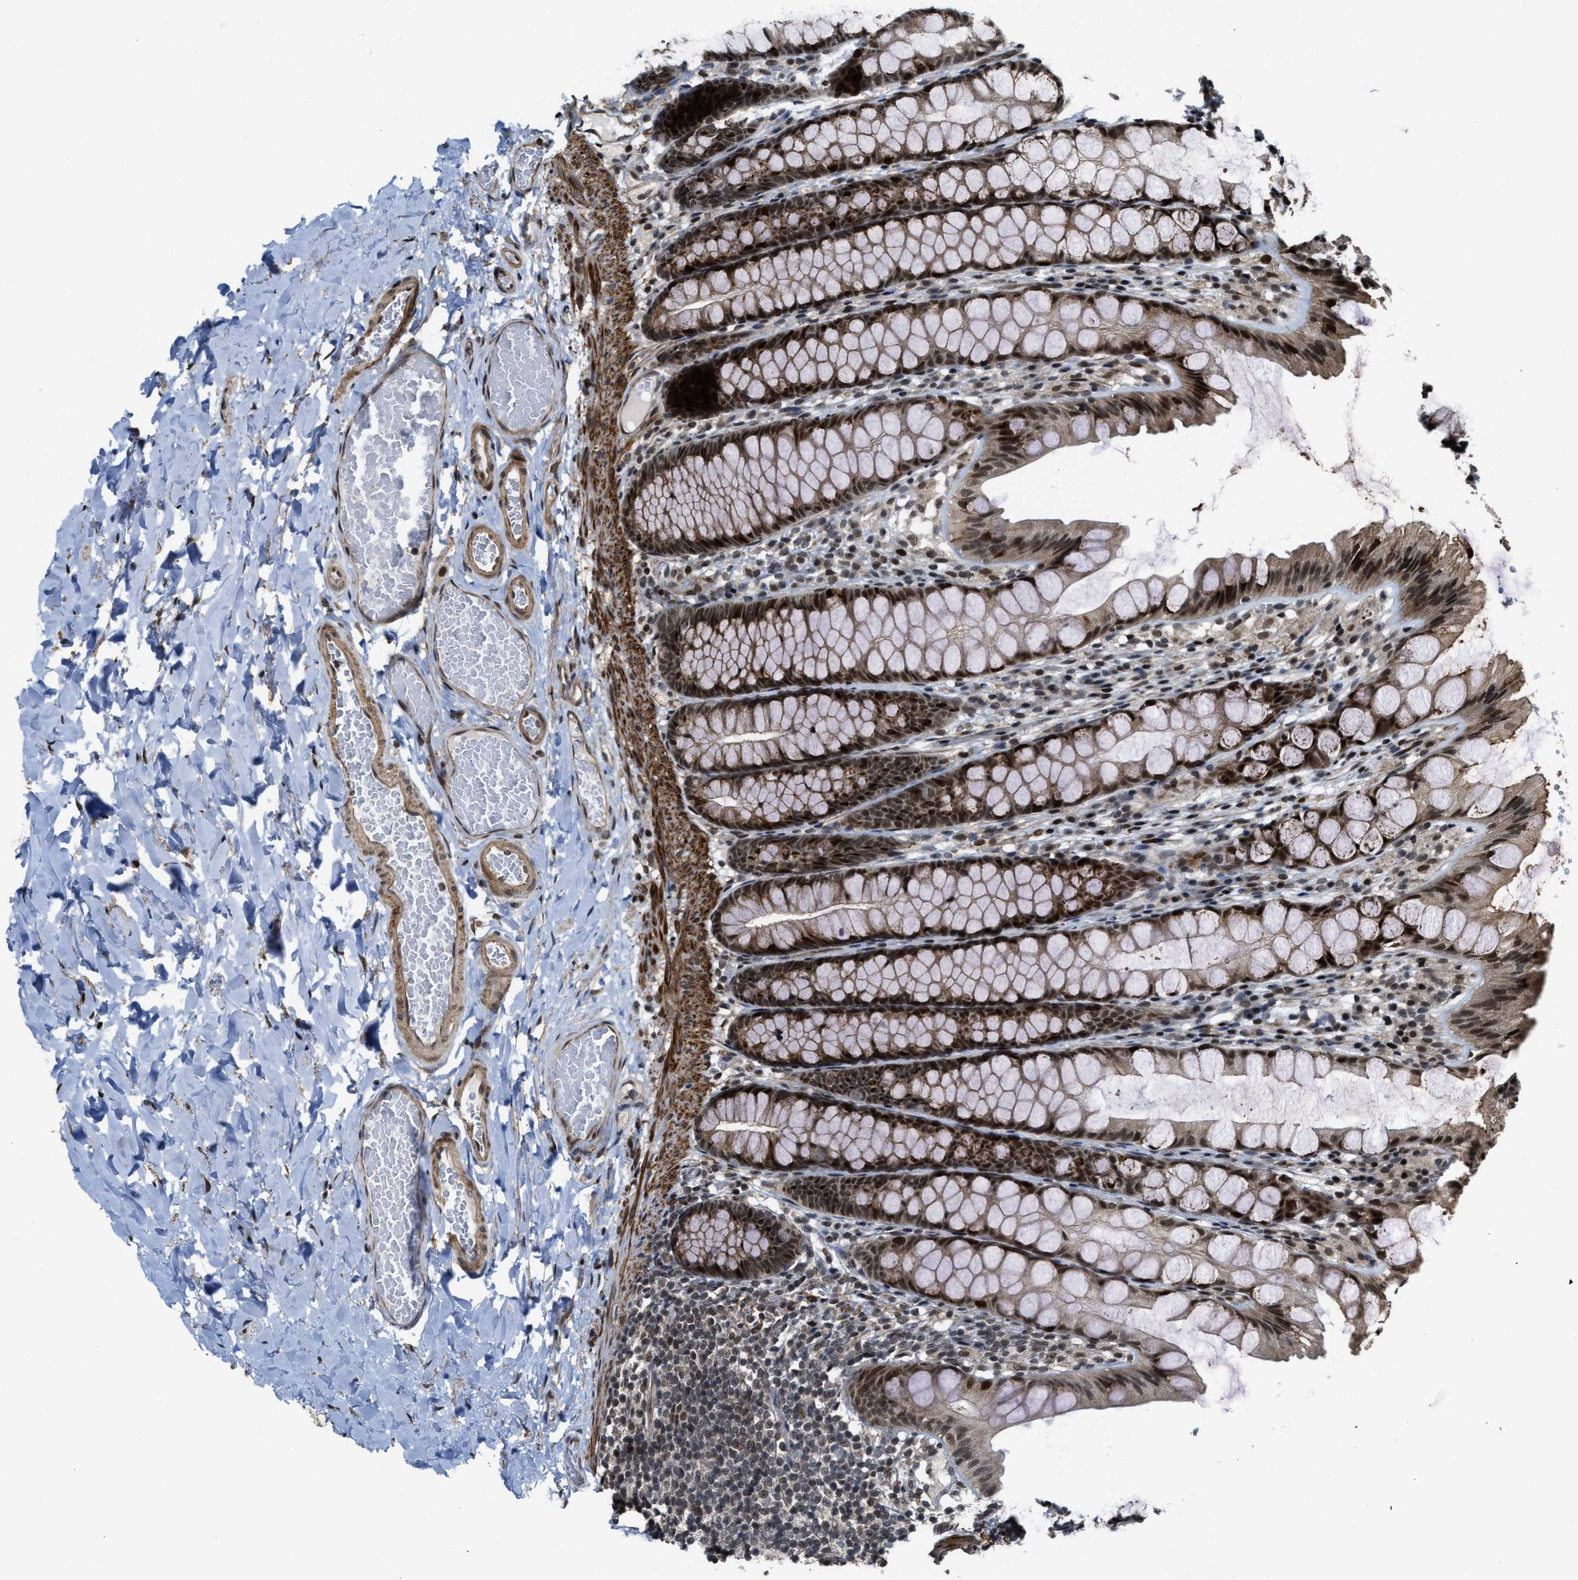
{"staining": {"intensity": "weak", "quantity": ">75%", "location": "nuclear"}, "tissue": "colon", "cell_type": "Endothelial cells", "image_type": "normal", "snomed": [{"axis": "morphology", "description": "Normal tissue, NOS"}, {"axis": "topography", "description": "Colon"}], "caption": "IHC (DAB (3,3'-diaminobenzidine)) staining of unremarkable human colon shows weak nuclear protein expression in about >75% of endothelial cells.", "gene": "ZNF250", "patient": {"sex": "male", "age": 47}}